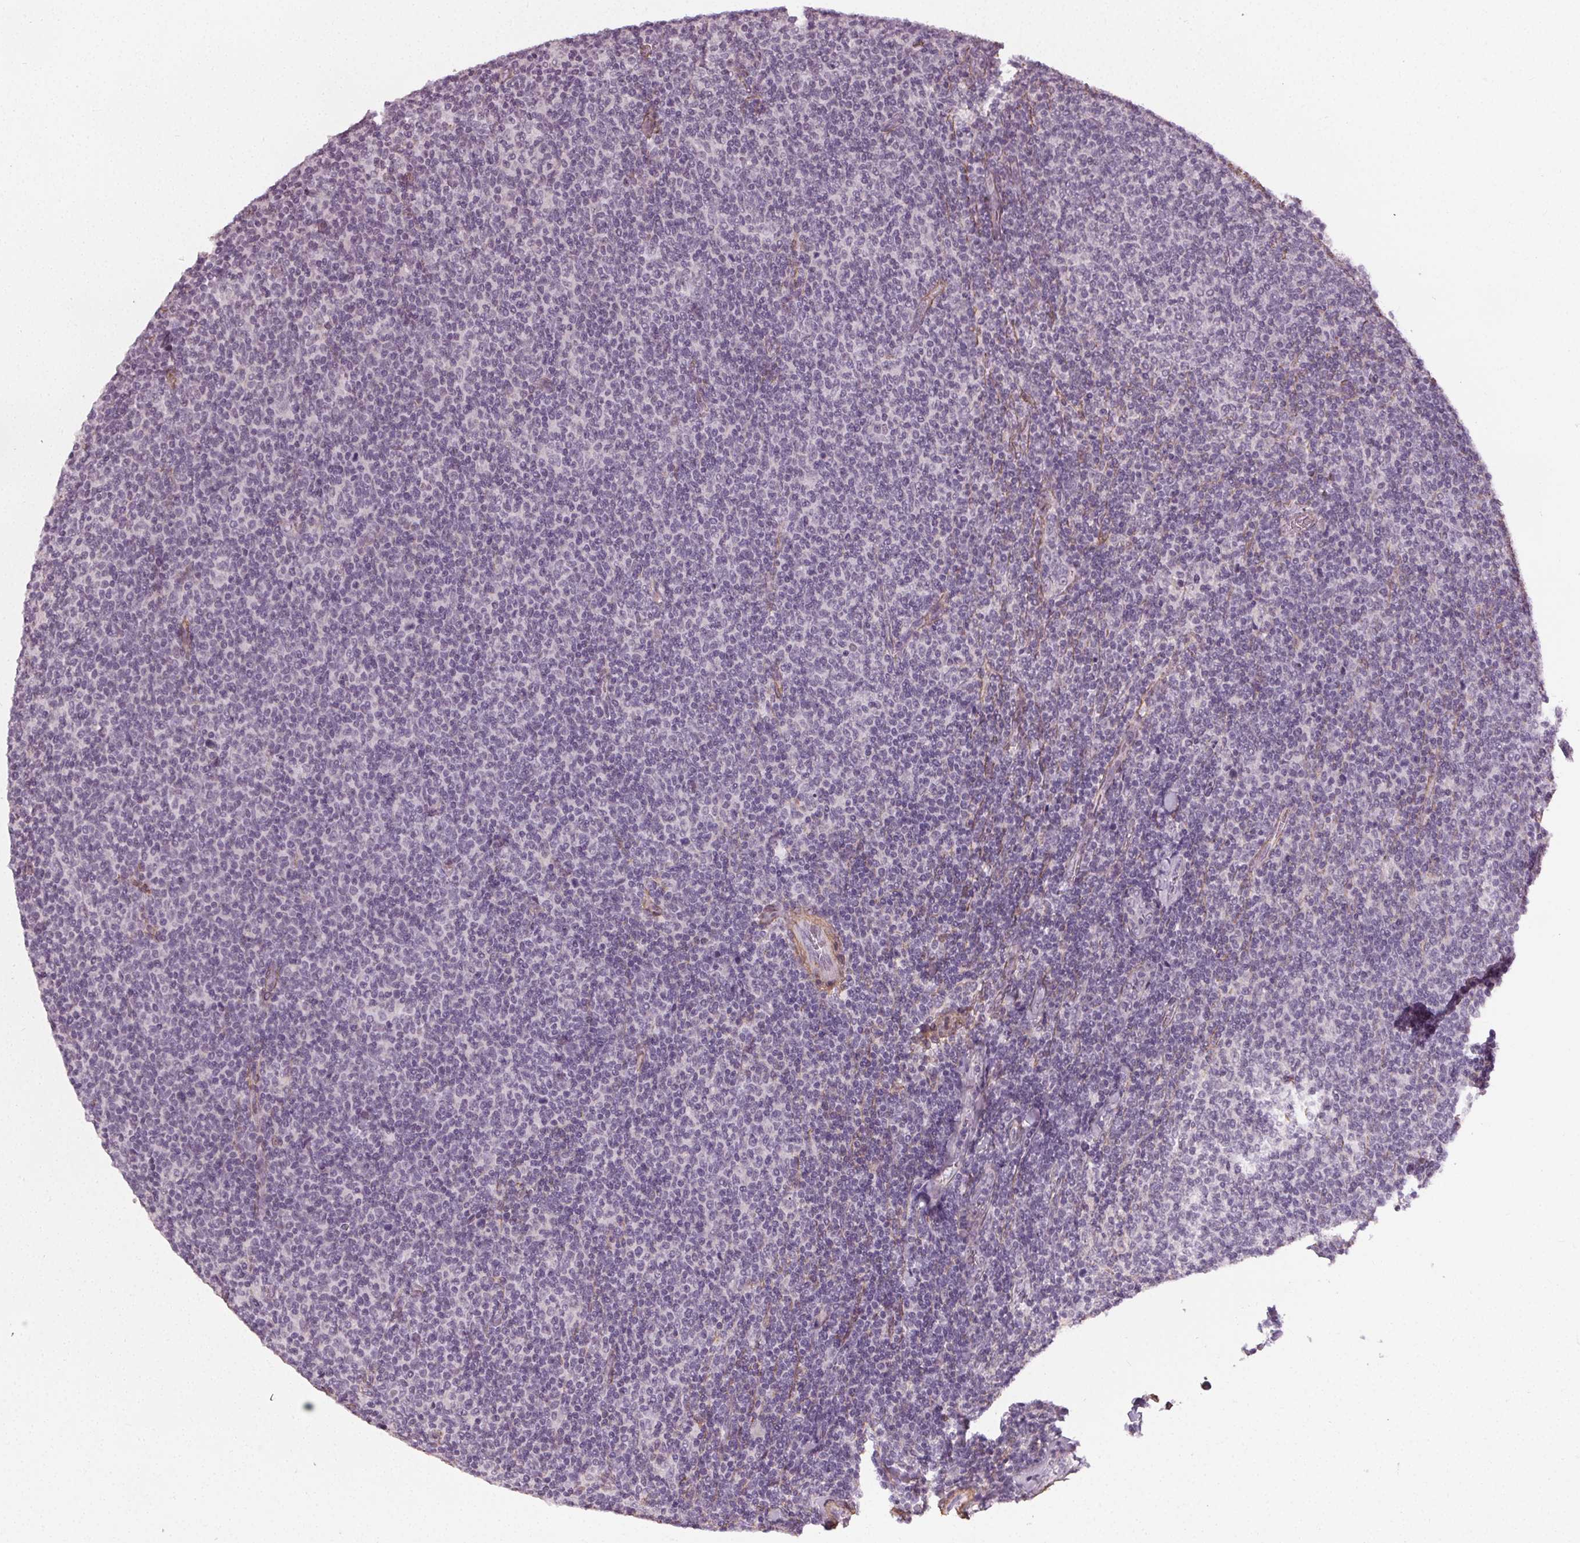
{"staining": {"intensity": "negative", "quantity": "none", "location": "none"}, "tissue": "lymphoma", "cell_type": "Tumor cells", "image_type": "cancer", "snomed": [{"axis": "morphology", "description": "Malignant lymphoma, non-Hodgkin's type, Low grade"}, {"axis": "topography", "description": "Lymph node"}], "caption": "This micrograph is of lymphoma stained with immunohistochemistry to label a protein in brown with the nuclei are counter-stained blue. There is no positivity in tumor cells.", "gene": "PKP1", "patient": {"sex": "male", "age": 52}}